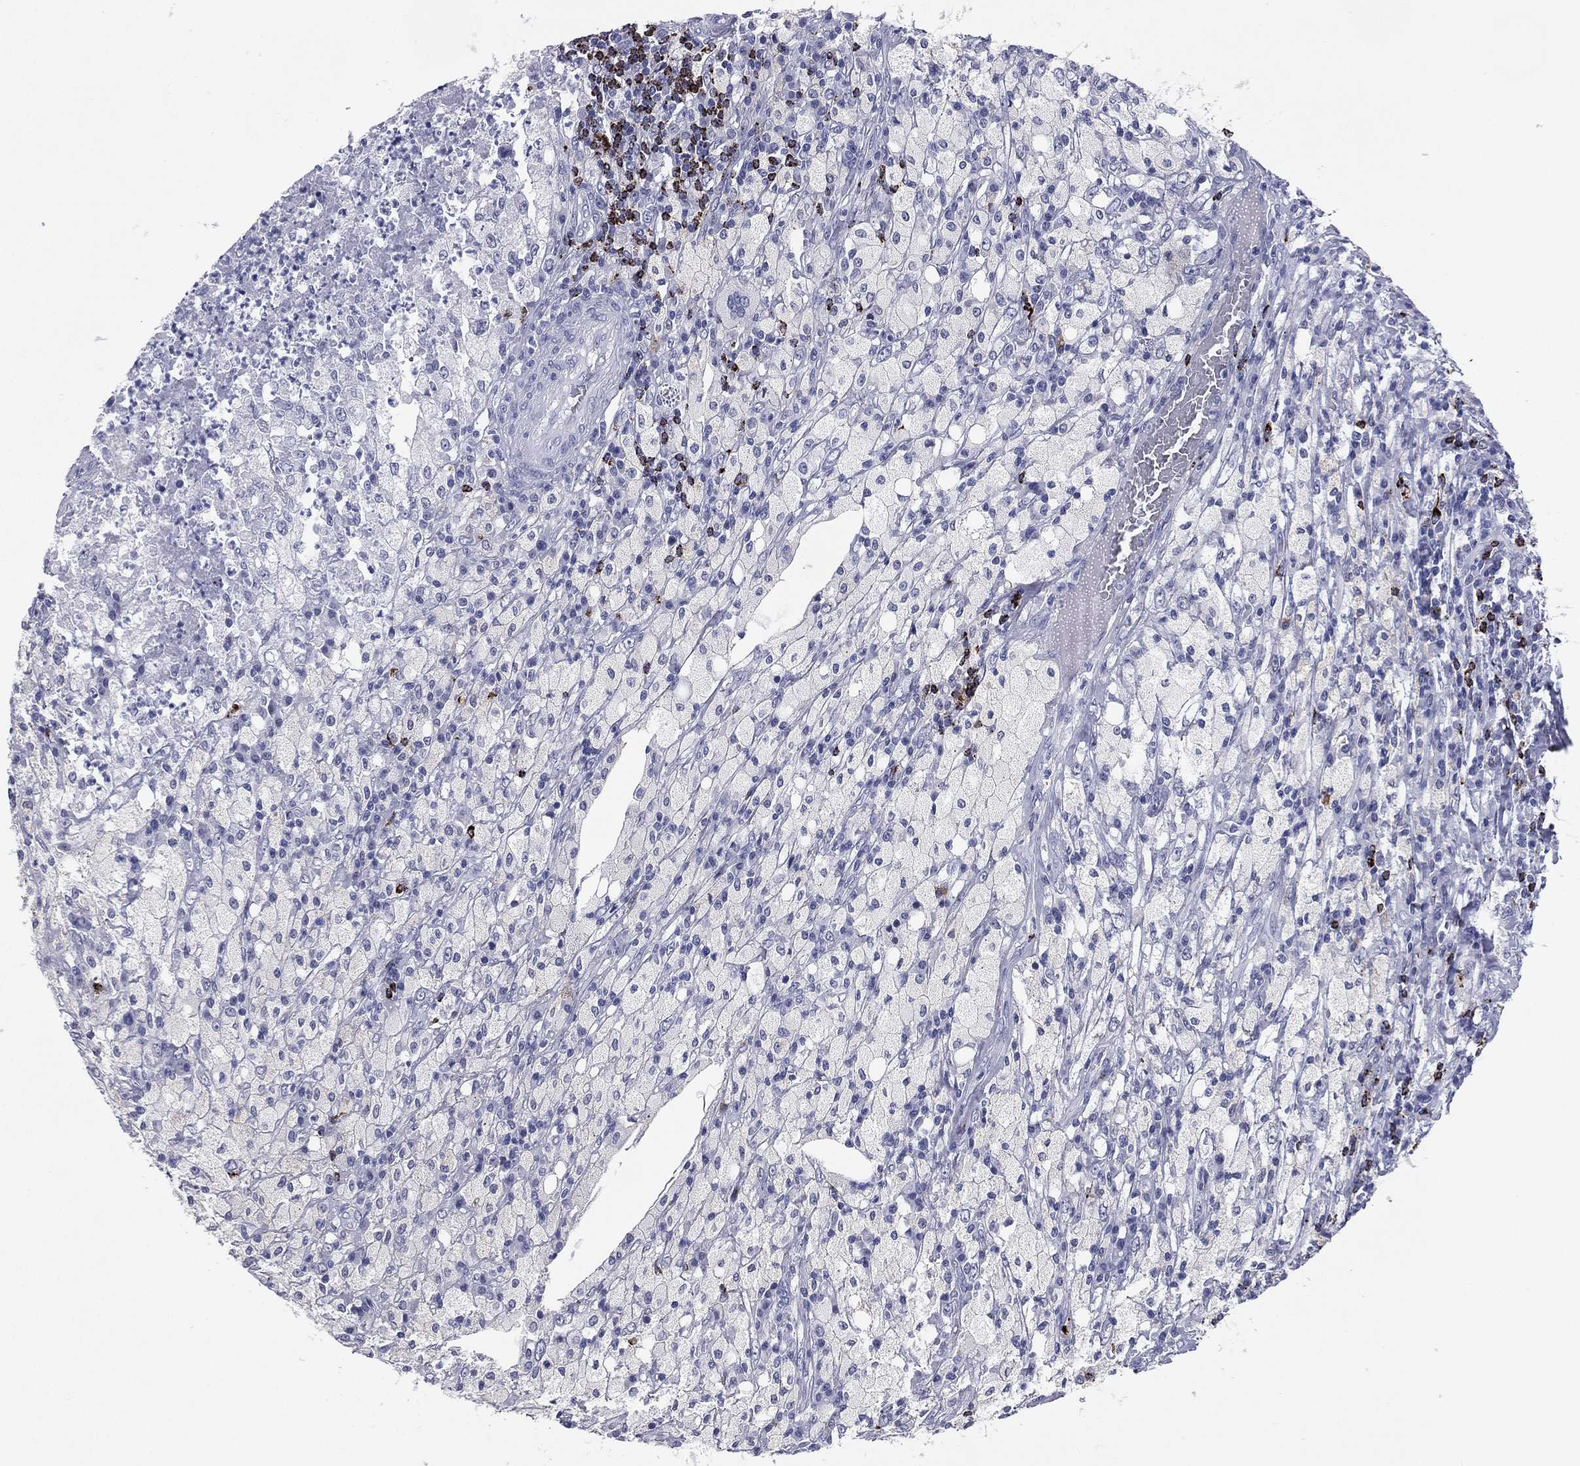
{"staining": {"intensity": "negative", "quantity": "none", "location": "none"}, "tissue": "testis cancer", "cell_type": "Tumor cells", "image_type": "cancer", "snomed": [{"axis": "morphology", "description": "Necrosis, NOS"}, {"axis": "morphology", "description": "Carcinoma, Embryonal, NOS"}, {"axis": "topography", "description": "Testis"}], "caption": "This is an IHC image of human testis embryonal carcinoma. There is no staining in tumor cells.", "gene": "HLA-DOA", "patient": {"sex": "male", "age": 19}}